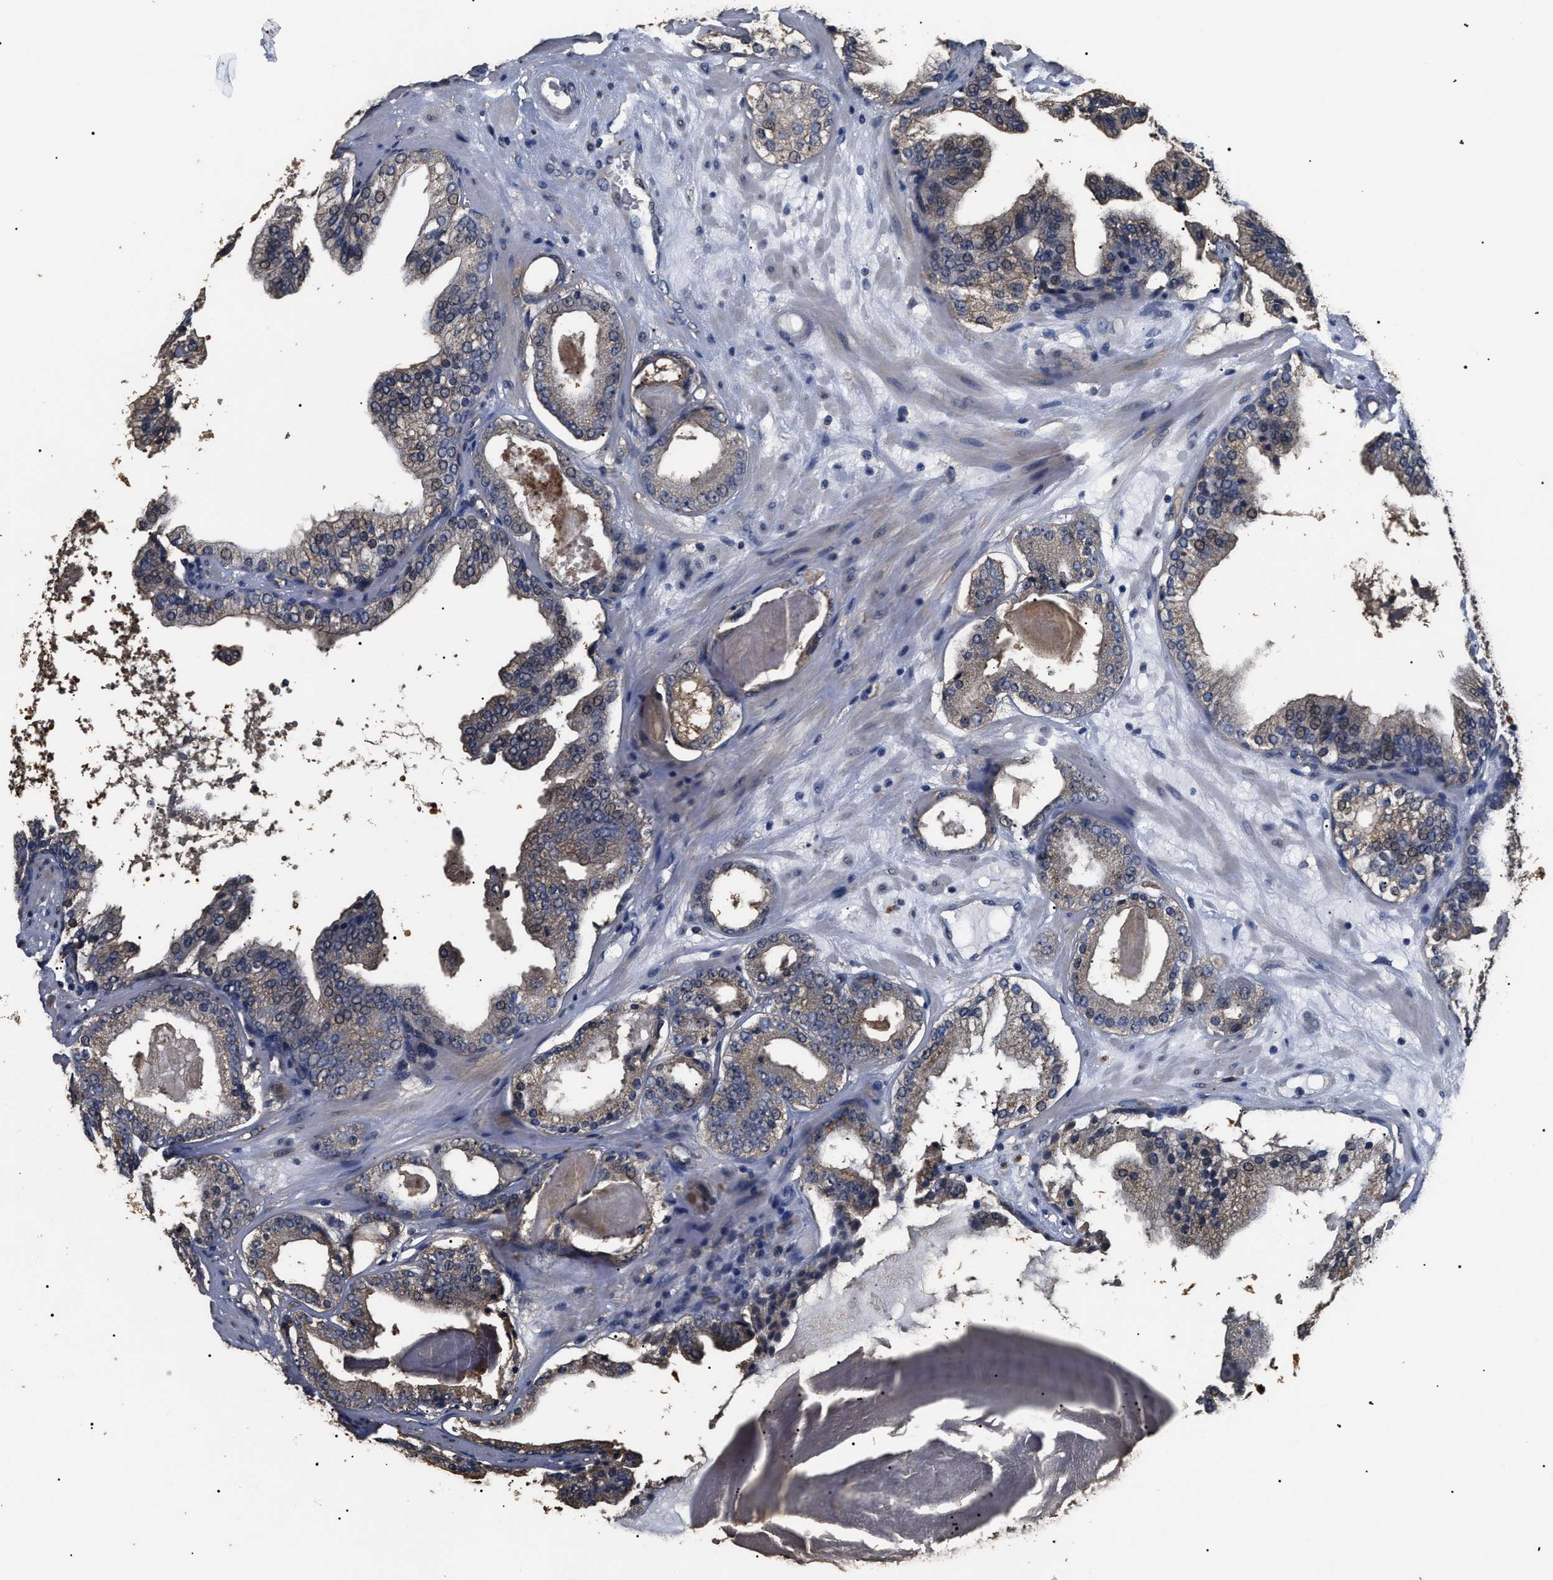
{"staining": {"intensity": "weak", "quantity": "<25%", "location": "cytoplasmic/membranous"}, "tissue": "prostate cancer", "cell_type": "Tumor cells", "image_type": "cancer", "snomed": [{"axis": "morphology", "description": "Adenocarcinoma, High grade"}, {"axis": "topography", "description": "Prostate"}], "caption": "Tumor cells show no significant protein staining in prostate cancer (high-grade adenocarcinoma).", "gene": "PSMD8", "patient": {"sex": "male", "age": 68}}